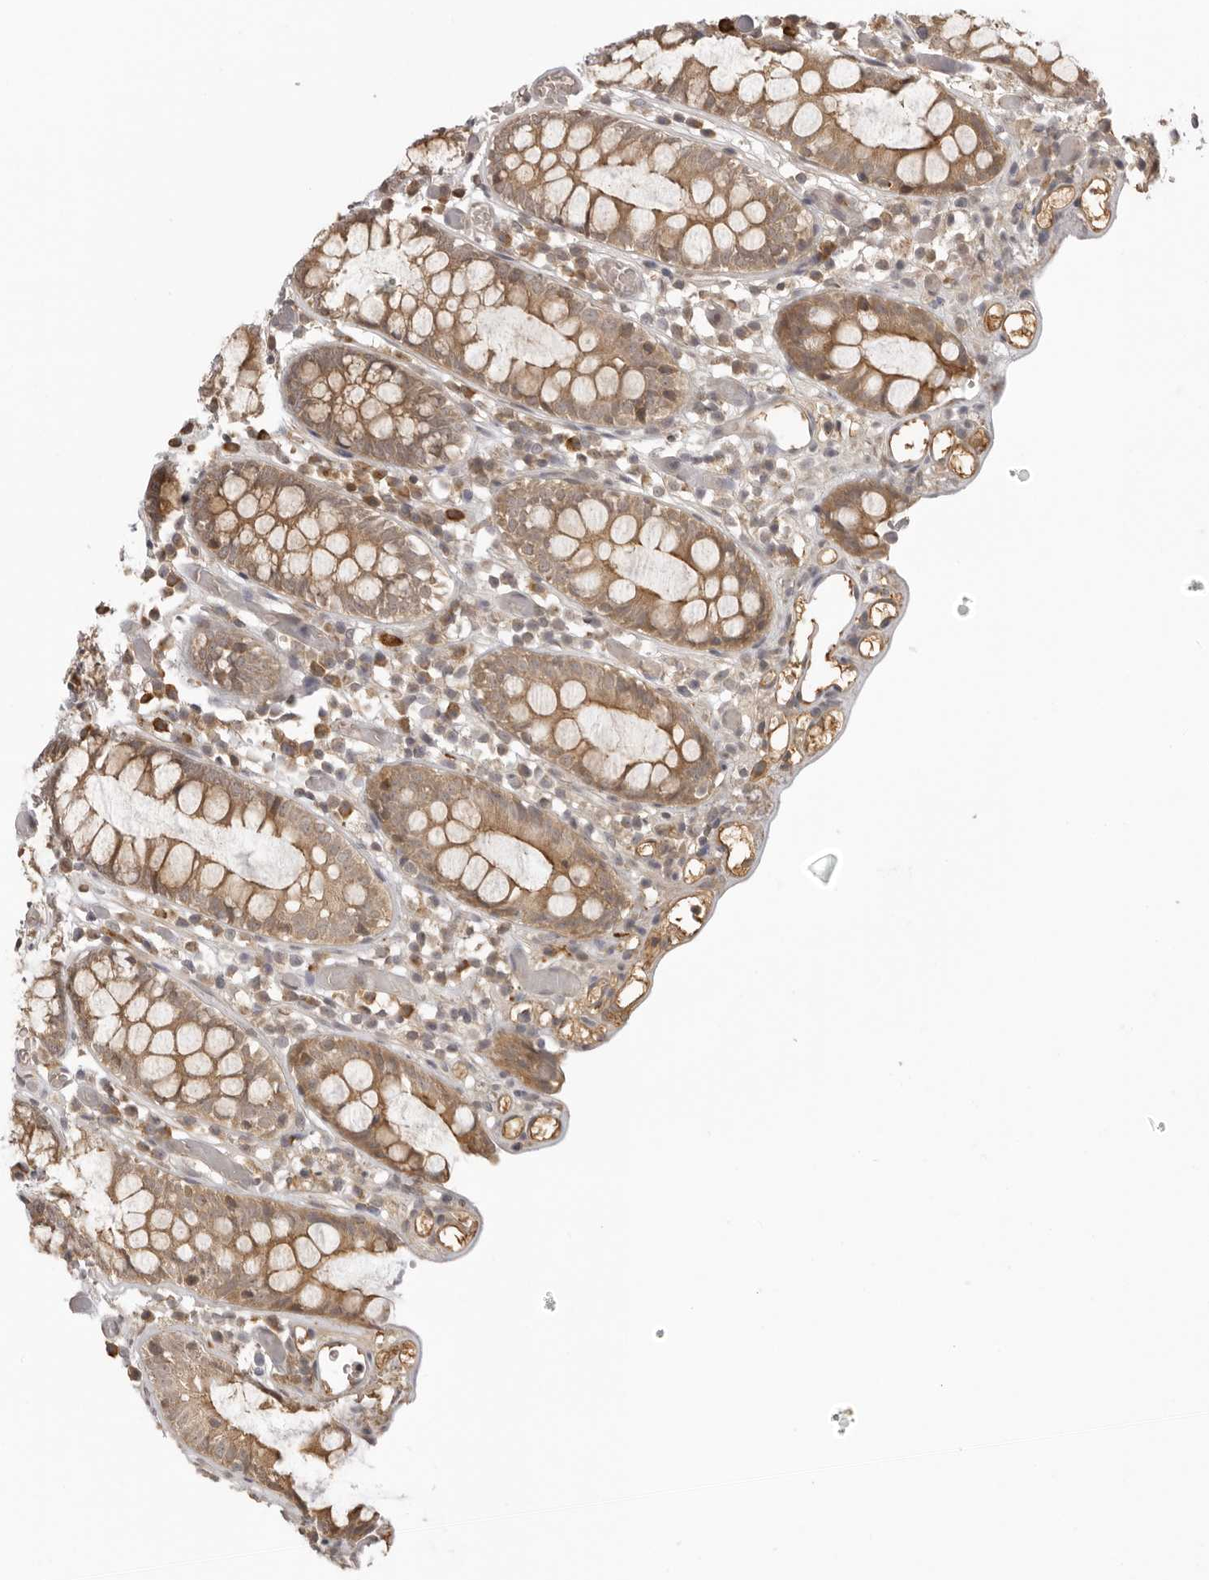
{"staining": {"intensity": "moderate", "quantity": ">75%", "location": "cytoplasmic/membranous"}, "tissue": "colon", "cell_type": "Endothelial cells", "image_type": "normal", "snomed": [{"axis": "morphology", "description": "Normal tissue, NOS"}, {"axis": "topography", "description": "Colon"}], "caption": "High-power microscopy captured an immunohistochemistry (IHC) image of unremarkable colon, revealing moderate cytoplasmic/membranous staining in approximately >75% of endothelial cells. (DAB = brown stain, brightfield microscopy at high magnification).", "gene": "PRRC2A", "patient": {"sex": "male", "age": 14}}